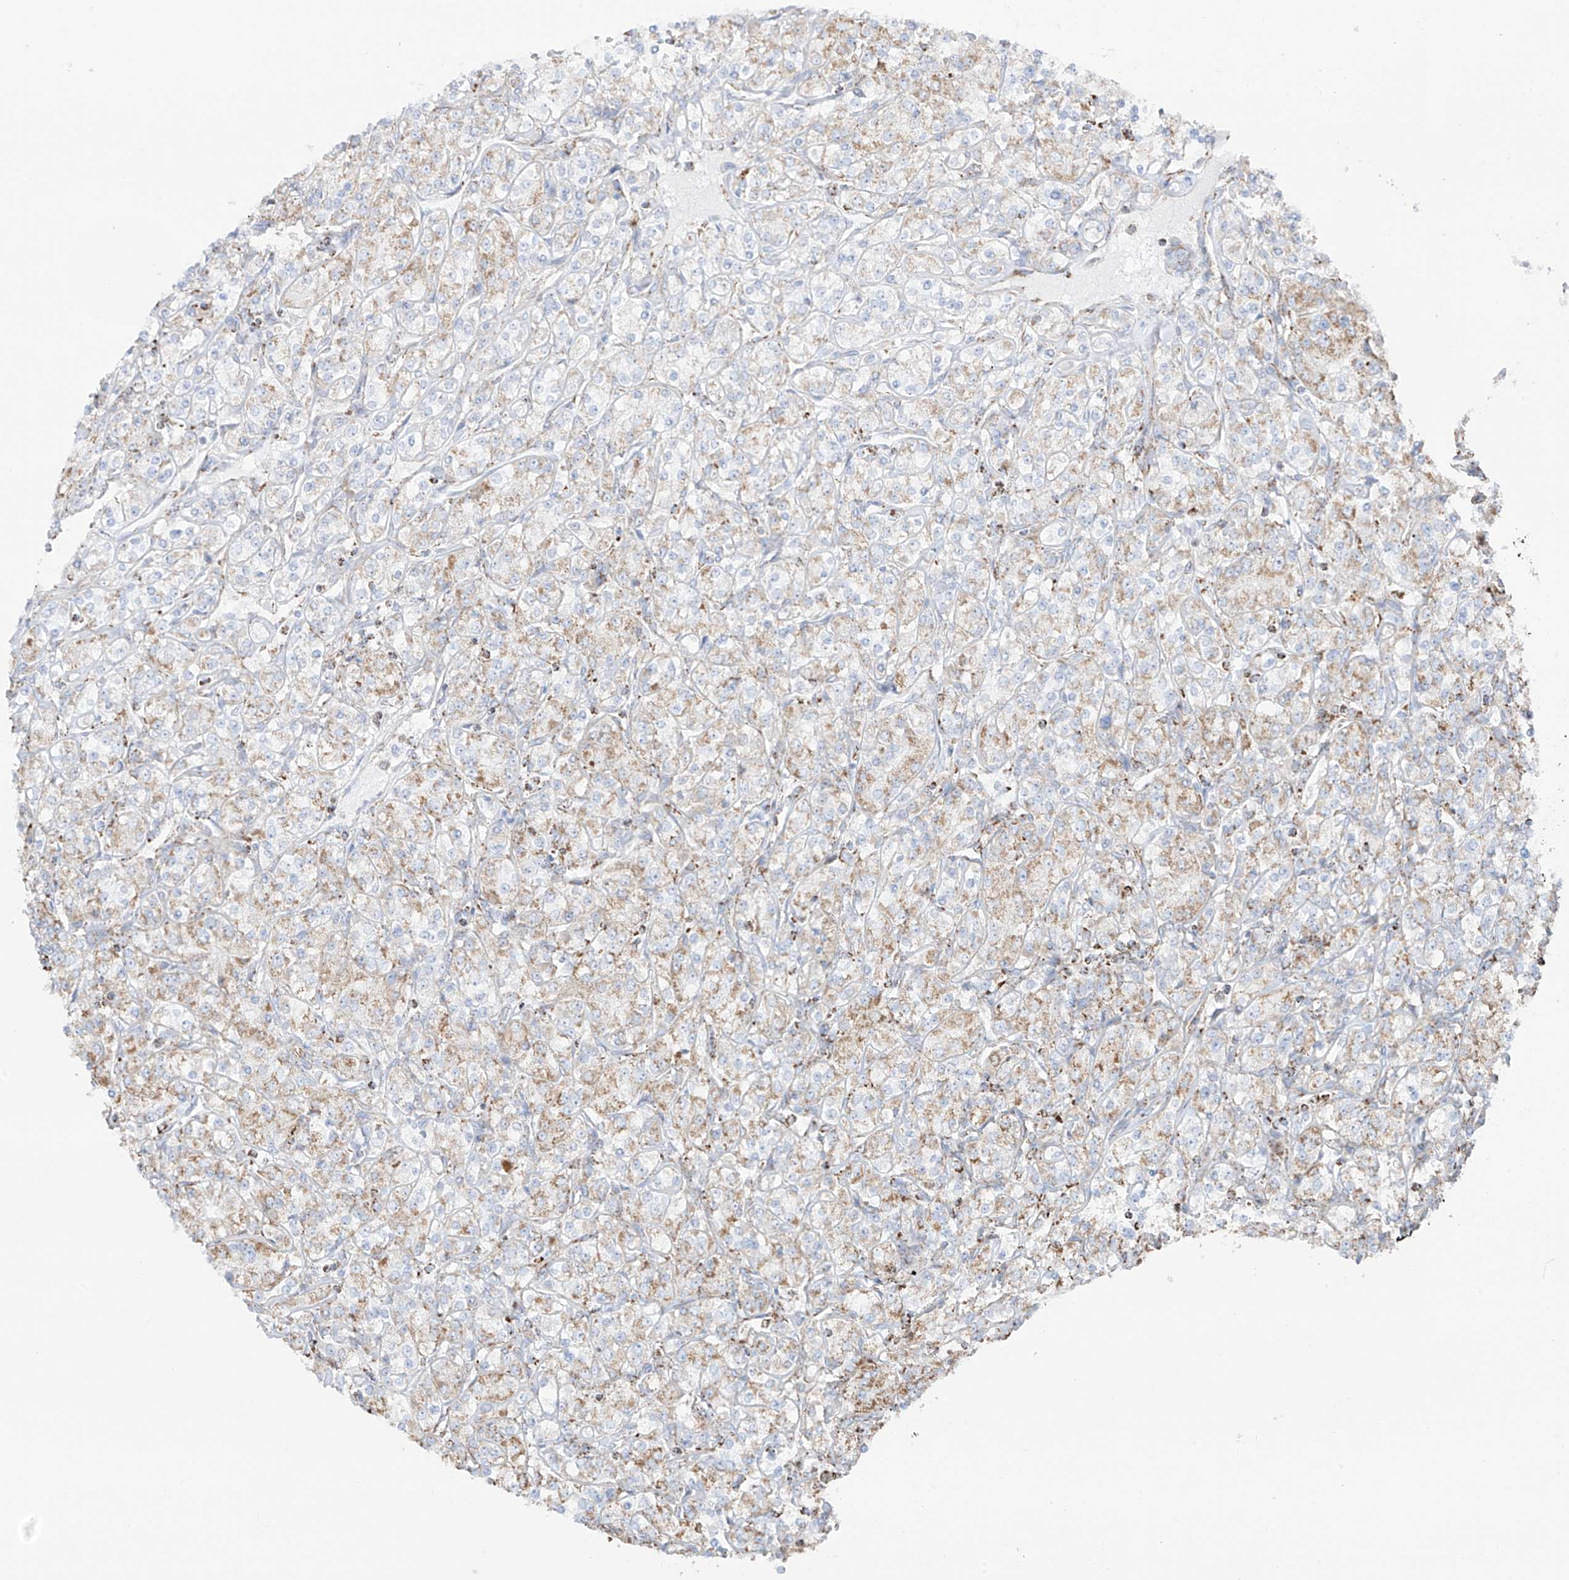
{"staining": {"intensity": "weak", "quantity": "25%-75%", "location": "cytoplasmic/membranous"}, "tissue": "renal cancer", "cell_type": "Tumor cells", "image_type": "cancer", "snomed": [{"axis": "morphology", "description": "Adenocarcinoma, NOS"}, {"axis": "topography", "description": "Kidney"}], "caption": "The micrograph exhibits immunohistochemical staining of renal cancer. There is weak cytoplasmic/membranous positivity is appreciated in approximately 25%-75% of tumor cells. The protein is shown in brown color, while the nuclei are stained blue.", "gene": "XKR3", "patient": {"sex": "male", "age": 77}}